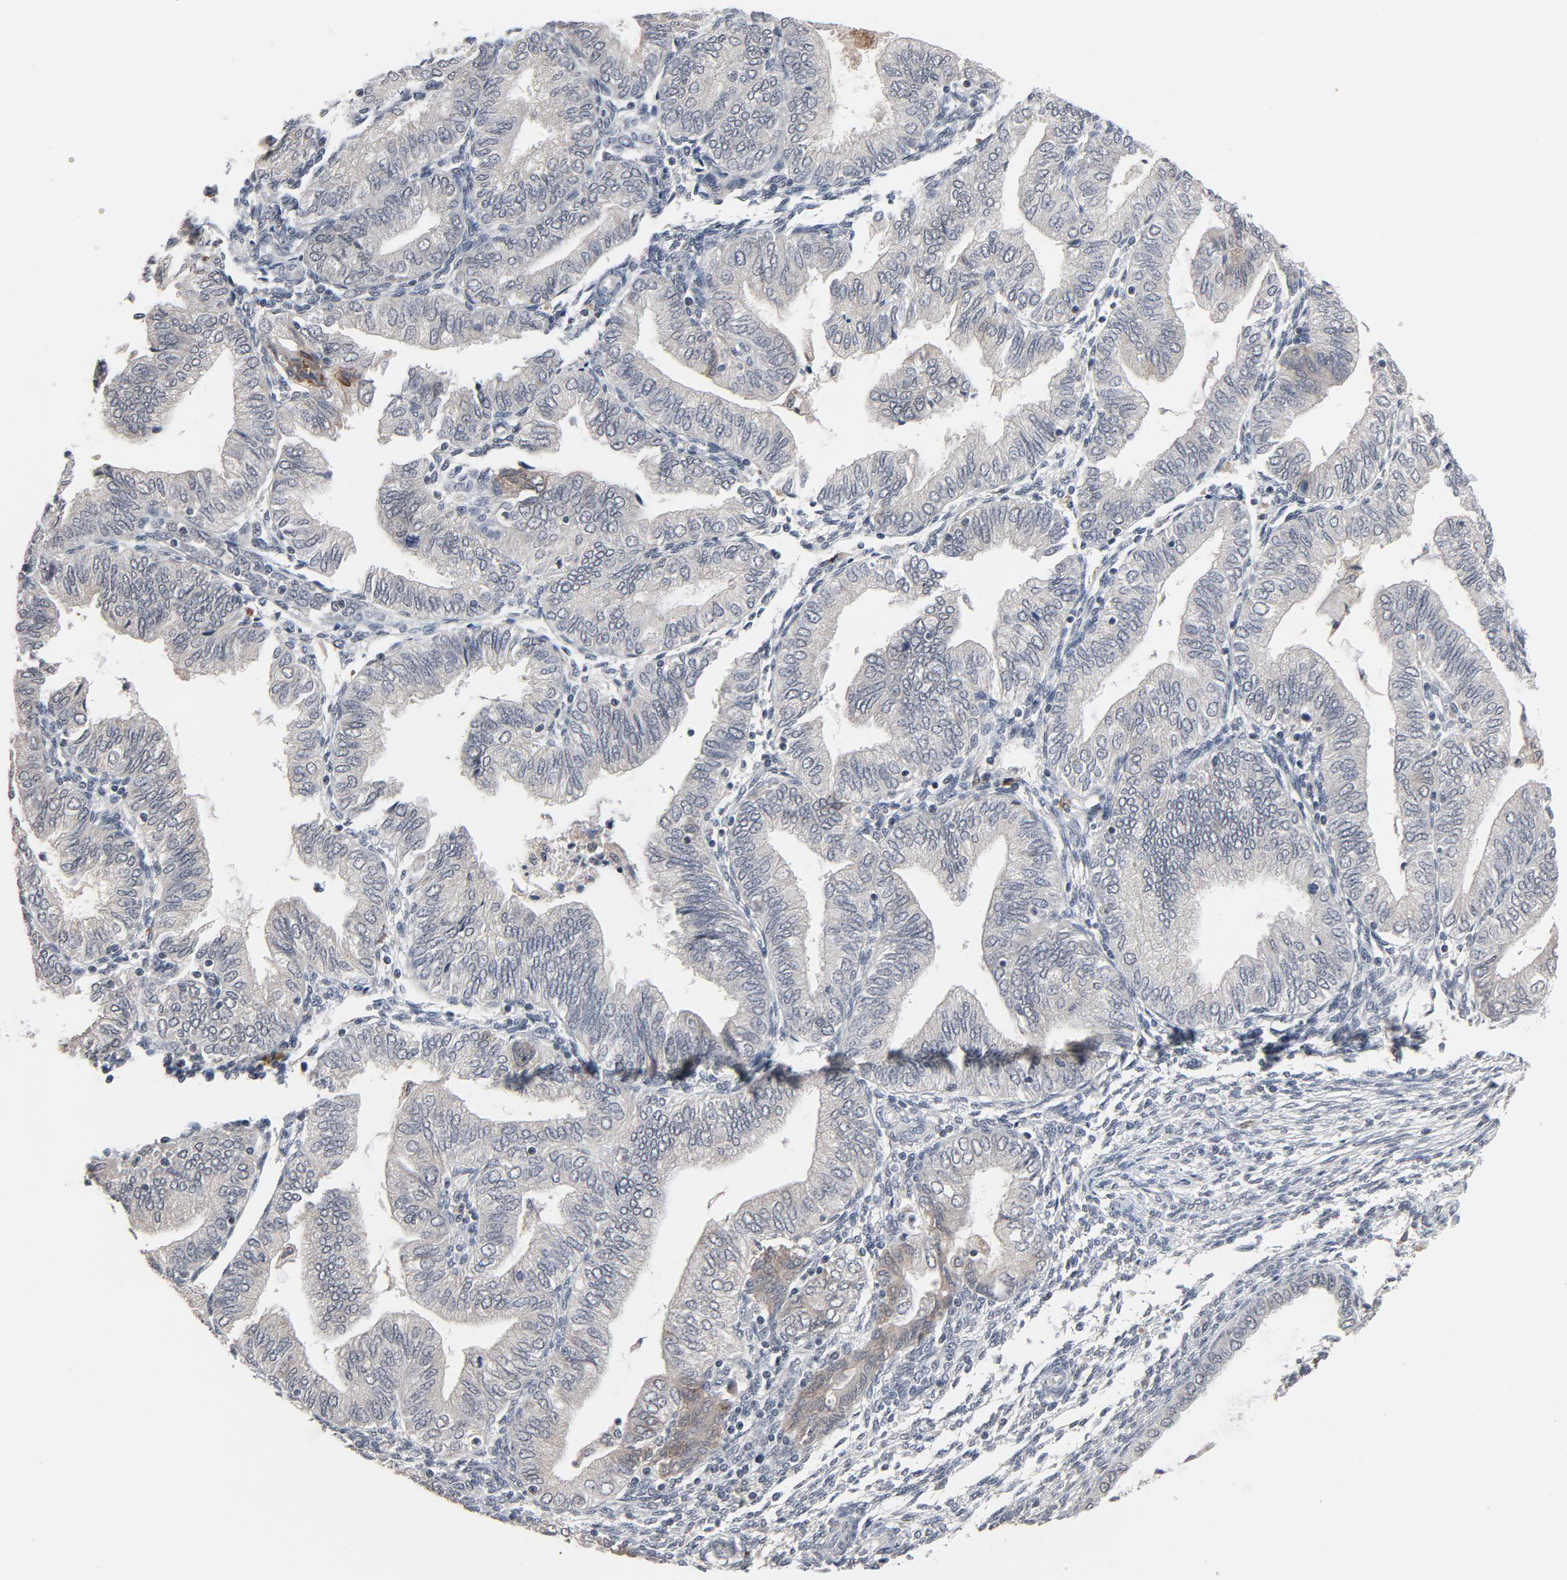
{"staining": {"intensity": "weak", "quantity": "<25%", "location": "cytoplasmic/membranous"}, "tissue": "endometrial cancer", "cell_type": "Tumor cells", "image_type": "cancer", "snomed": [{"axis": "morphology", "description": "Adenocarcinoma, NOS"}, {"axis": "topography", "description": "Endometrium"}], "caption": "A histopathology image of endometrial cancer stained for a protein demonstrates no brown staining in tumor cells.", "gene": "MT3", "patient": {"sex": "female", "age": 51}}